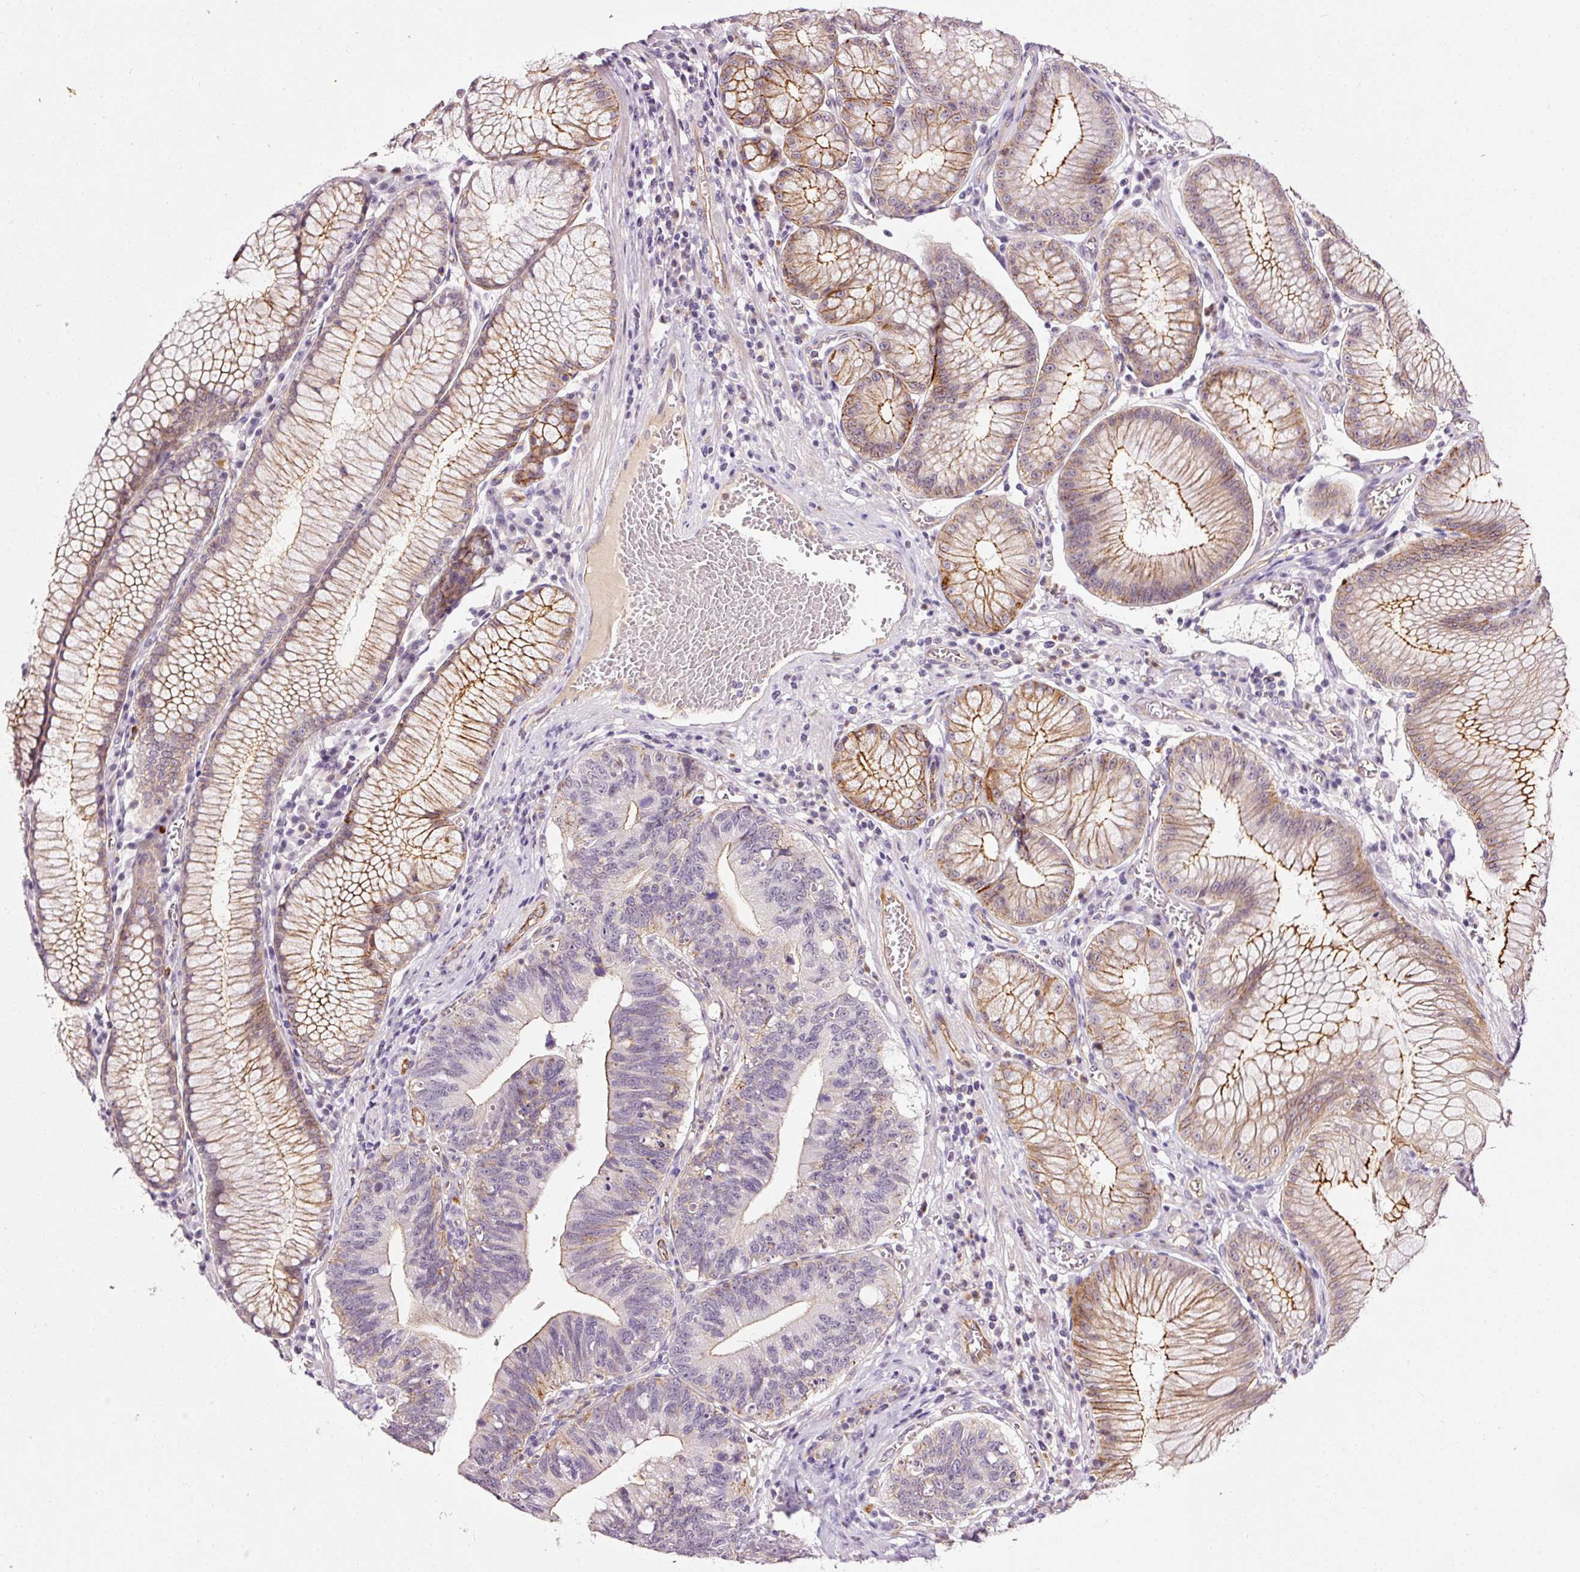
{"staining": {"intensity": "moderate", "quantity": "<25%", "location": "cytoplasmic/membranous"}, "tissue": "stomach cancer", "cell_type": "Tumor cells", "image_type": "cancer", "snomed": [{"axis": "morphology", "description": "Adenocarcinoma, NOS"}, {"axis": "topography", "description": "Stomach"}], "caption": "Brown immunohistochemical staining in human stomach cancer reveals moderate cytoplasmic/membranous positivity in about <25% of tumor cells.", "gene": "ABCB4", "patient": {"sex": "male", "age": 59}}